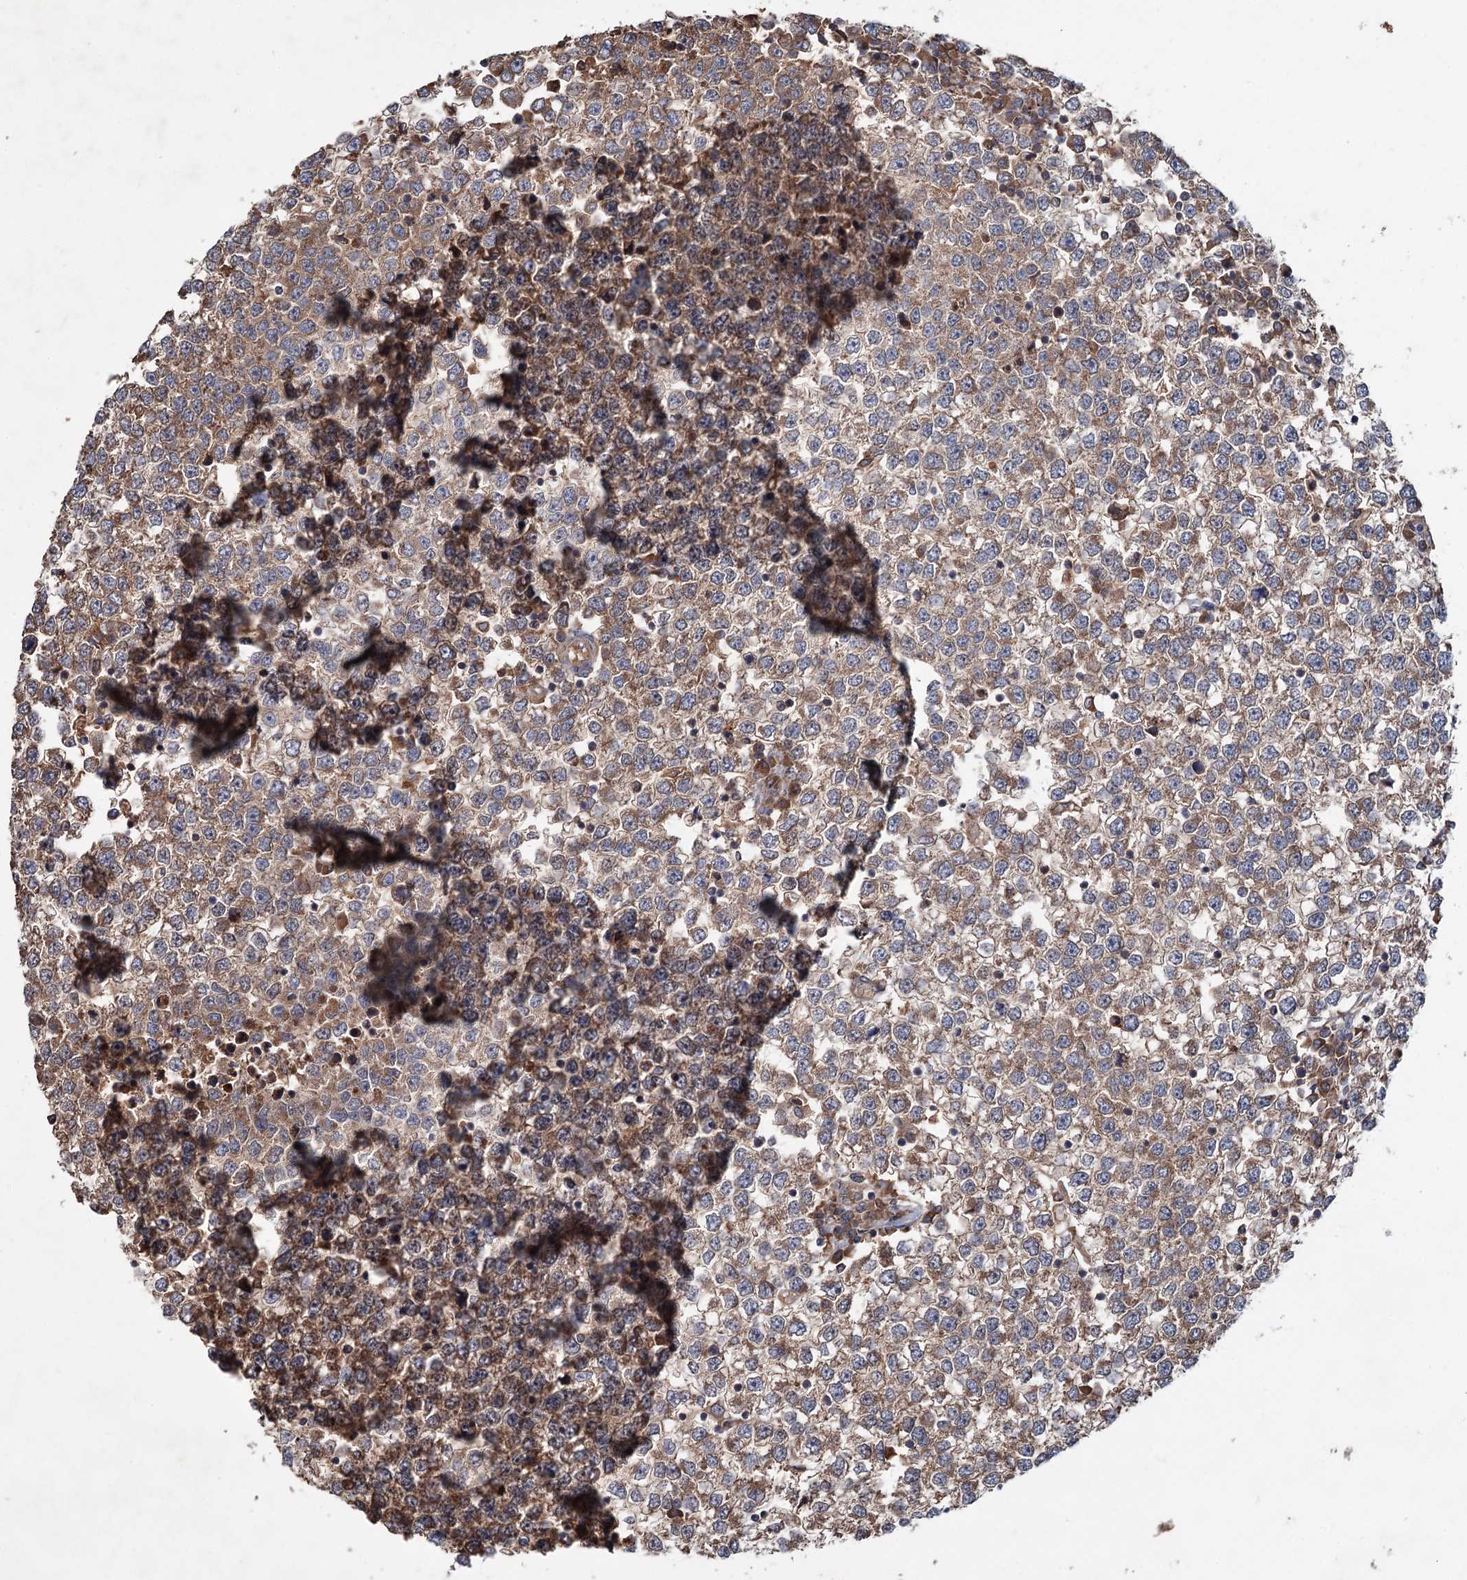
{"staining": {"intensity": "moderate", "quantity": ">75%", "location": "cytoplasmic/membranous"}, "tissue": "testis cancer", "cell_type": "Tumor cells", "image_type": "cancer", "snomed": [{"axis": "morphology", "description": "Seminoma, NOS"}, {"axis": "topography", "description": "Testis"}], "caption": "Brown immunohistochemical staining in human testis cancer displays moderate cytoplasmic/membranous staining in approximately >75% of tumor cells.", "gene": "MTRR", "patient": {"sex": "male", "age": 65}}